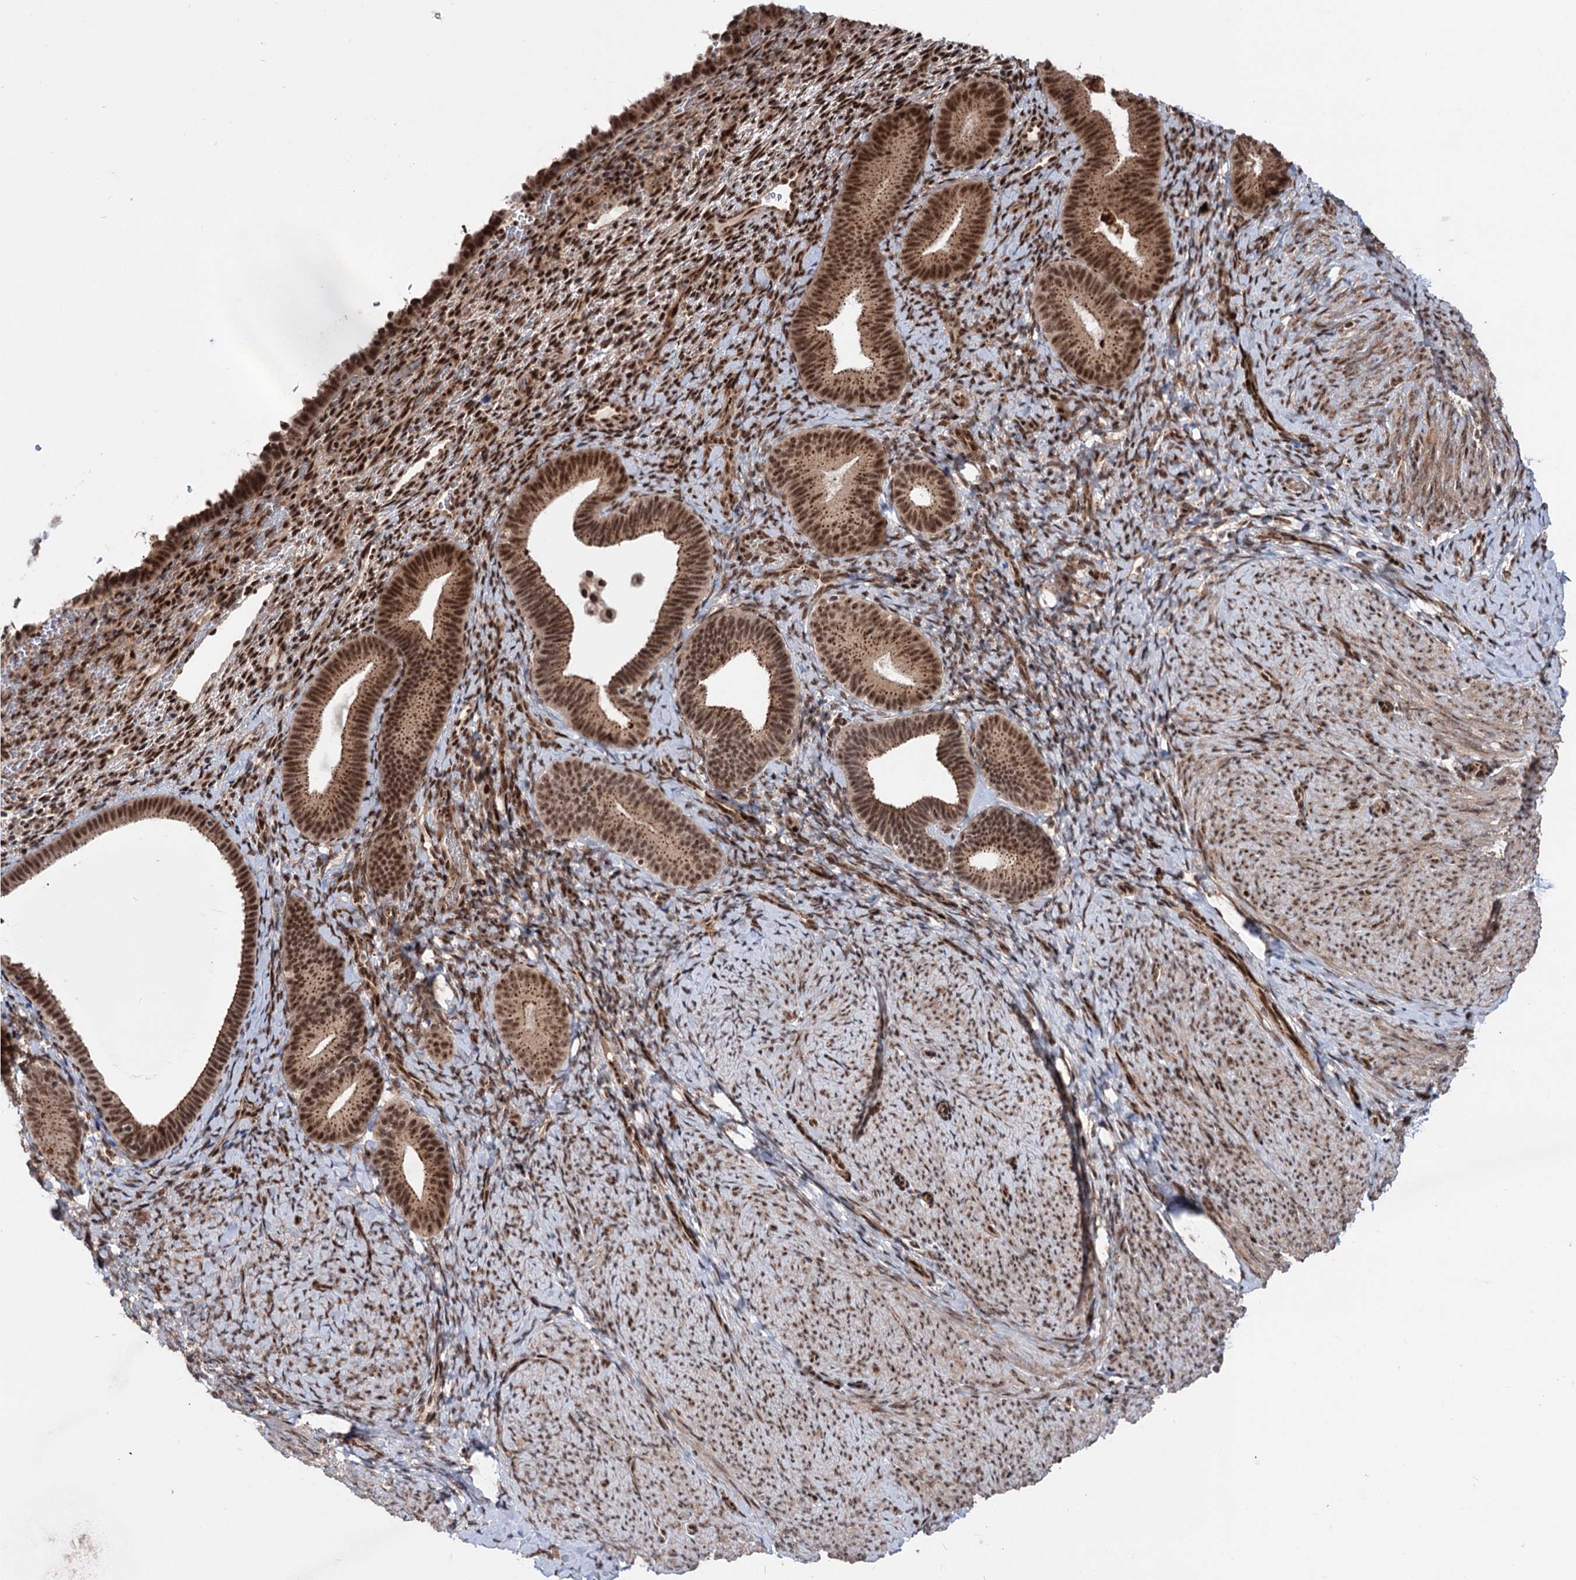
{"staining": {"intensity": "moderate", "quantity": "25%-75%", "location": "cytoplasmic/membranous,nuclear"}, "tissue": "endometrium", "cell_type": "Cells in endometrial stroma", "image_type": "normal", "snomed": [{"axis": "morphology", "description": "Normal tissue, NOS"}, {"axis": "topography", "description": "Endometrium"}], "caption": "High-magnification brightfield microscopy of unremarkable endometrium stained with DAB (brown) and counterstained with hematoxylin (blue). cells in endometrial stroma exhibit moderate cytoplasmic/membranous,nuclear positivity is appreciated in approximately25%-75% of cells.", "gene": "MAML1", "patient": {"sex": "female", "age": 65}}